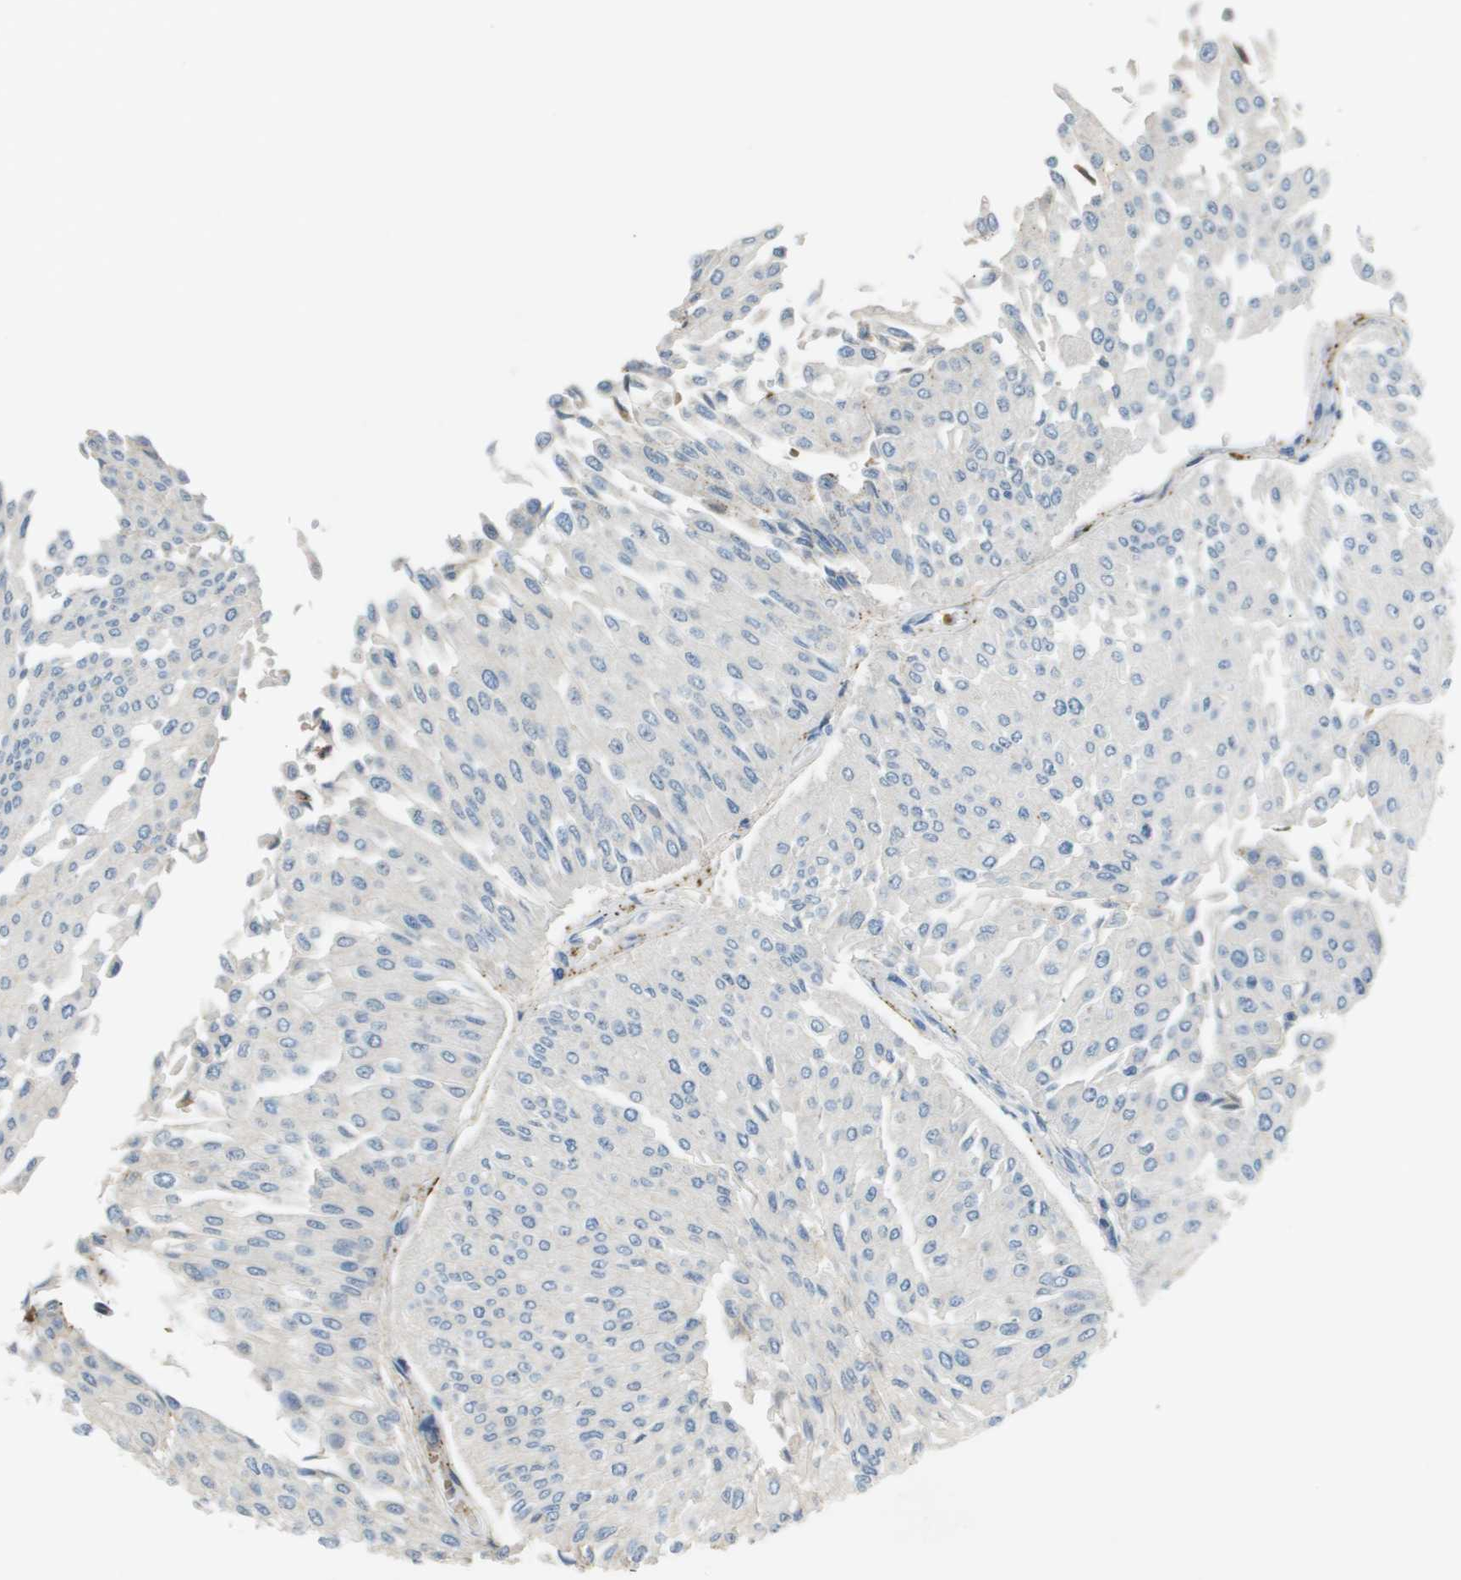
{"staining": {"intensity": "negative", "quantity": "none", "location": "none"}, "tissue": "urothelial cancer", "cell_type": "Tumor cells", "image_type": "cancer", "snomed": [{"axis": "morphology", "description": "Urothelial carcinoma, Low grade"}, {"axis": "topography", "description": "Urinary bladder"}], "caption": "DAB (3,3'-diaminobenzidine) immunohistochemical staining of low-grade urothelial carcinoma displays no significant positivity in tumor cells.", "gene": "VTN", "patient": {"sex": "male", "age": 67}}